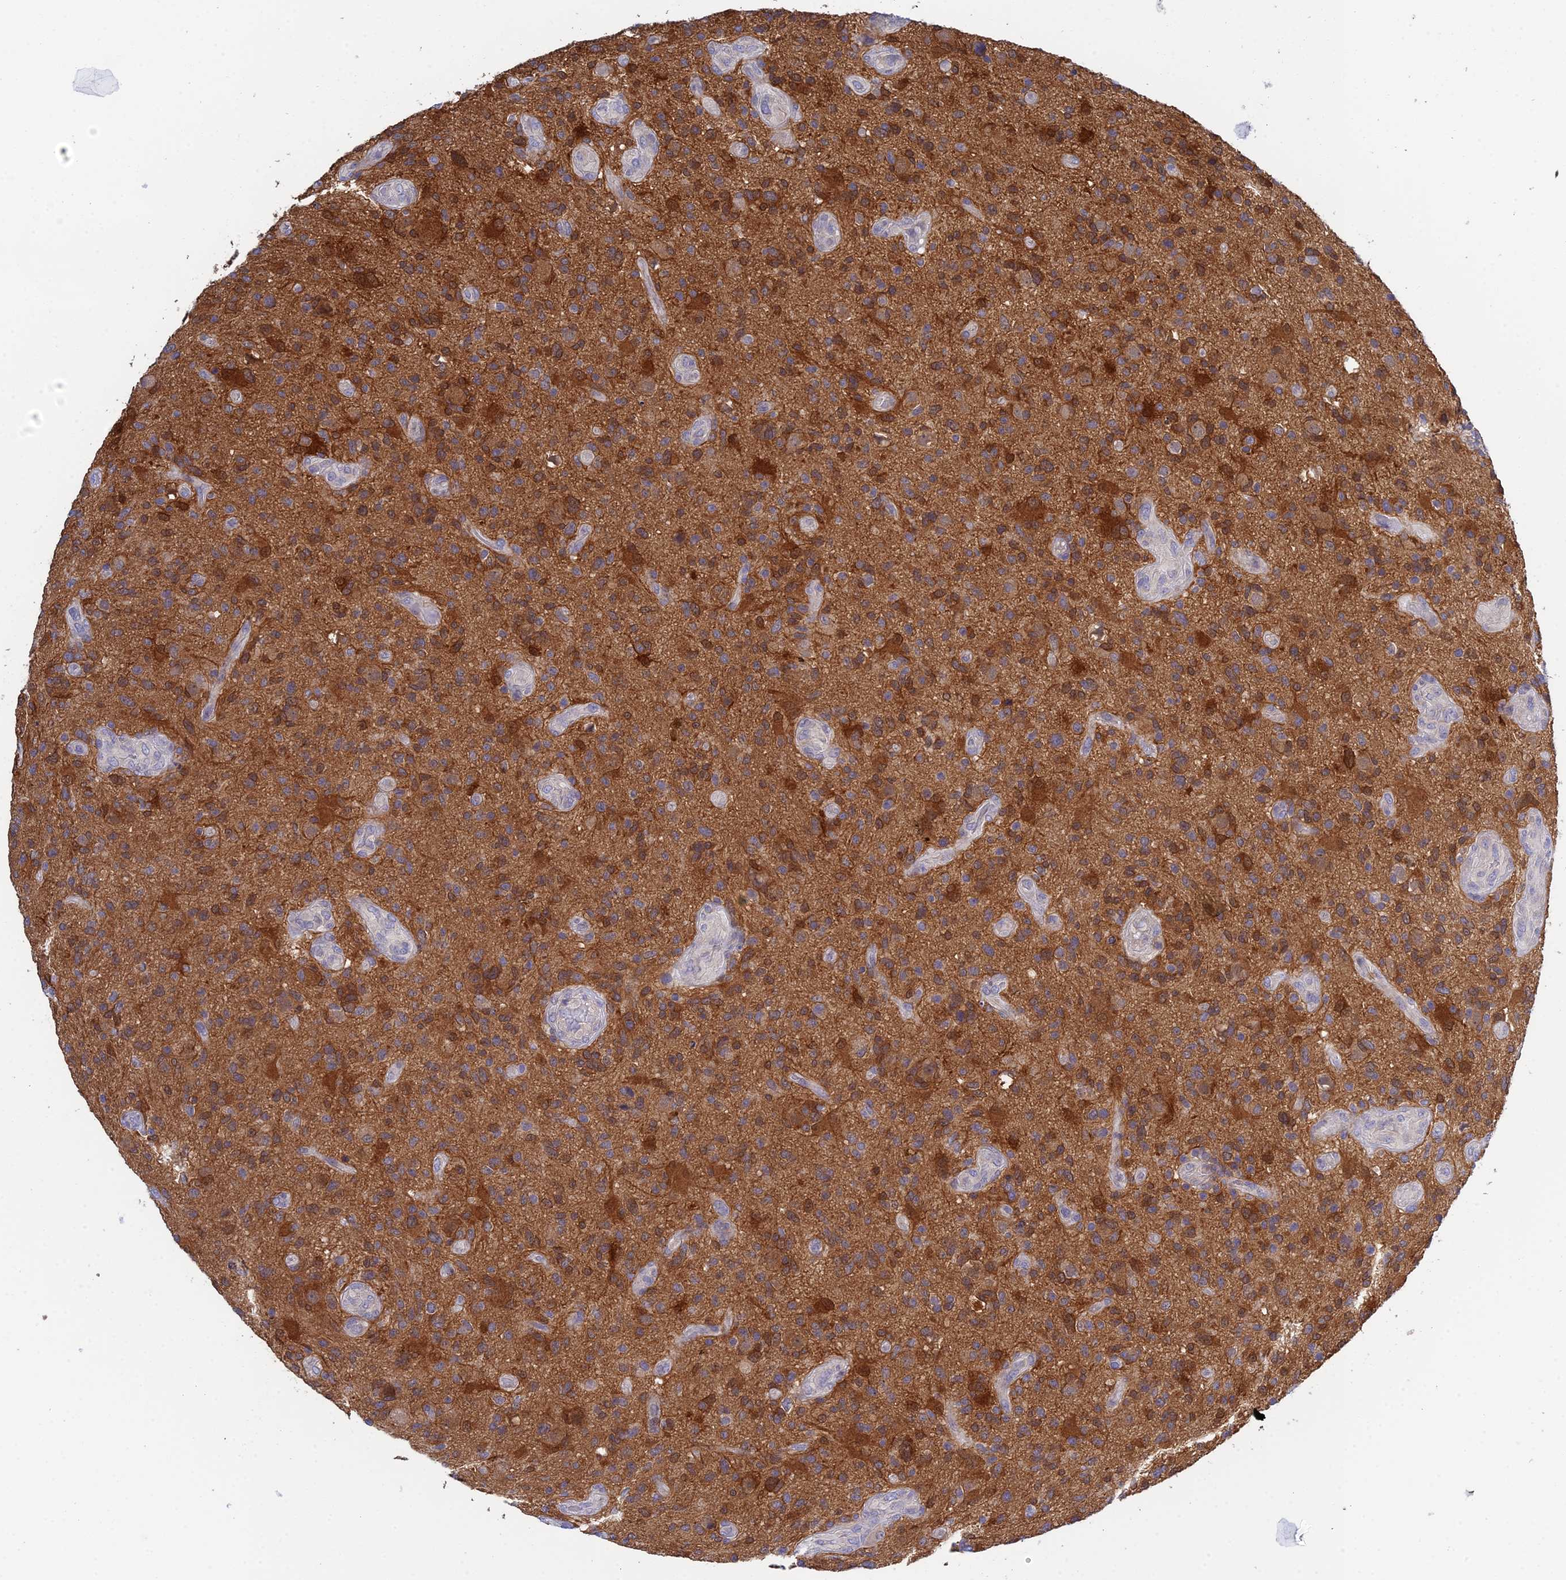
{"staining": {"intensity": "moderate", "quantity": ">75%", "location": "cytoplasmic/membranous"}, "tissue": "glioma", "cell_type": "Tumor cells", "image_type": "cancer", "snomed": [{"axis": "morphology", "description": "Glioma, malignant, High grade"}, {"axis": "topography", "description": "Brain"}], "caption": "Brown immunohistochemical staining in malignant glioma (high-grade) demonstrates moderate cytoplasmic/membranous staining in about >75% of tumor cells.", "gene": "ELOA2", "patient": {"sex": "male", "age": 47}}